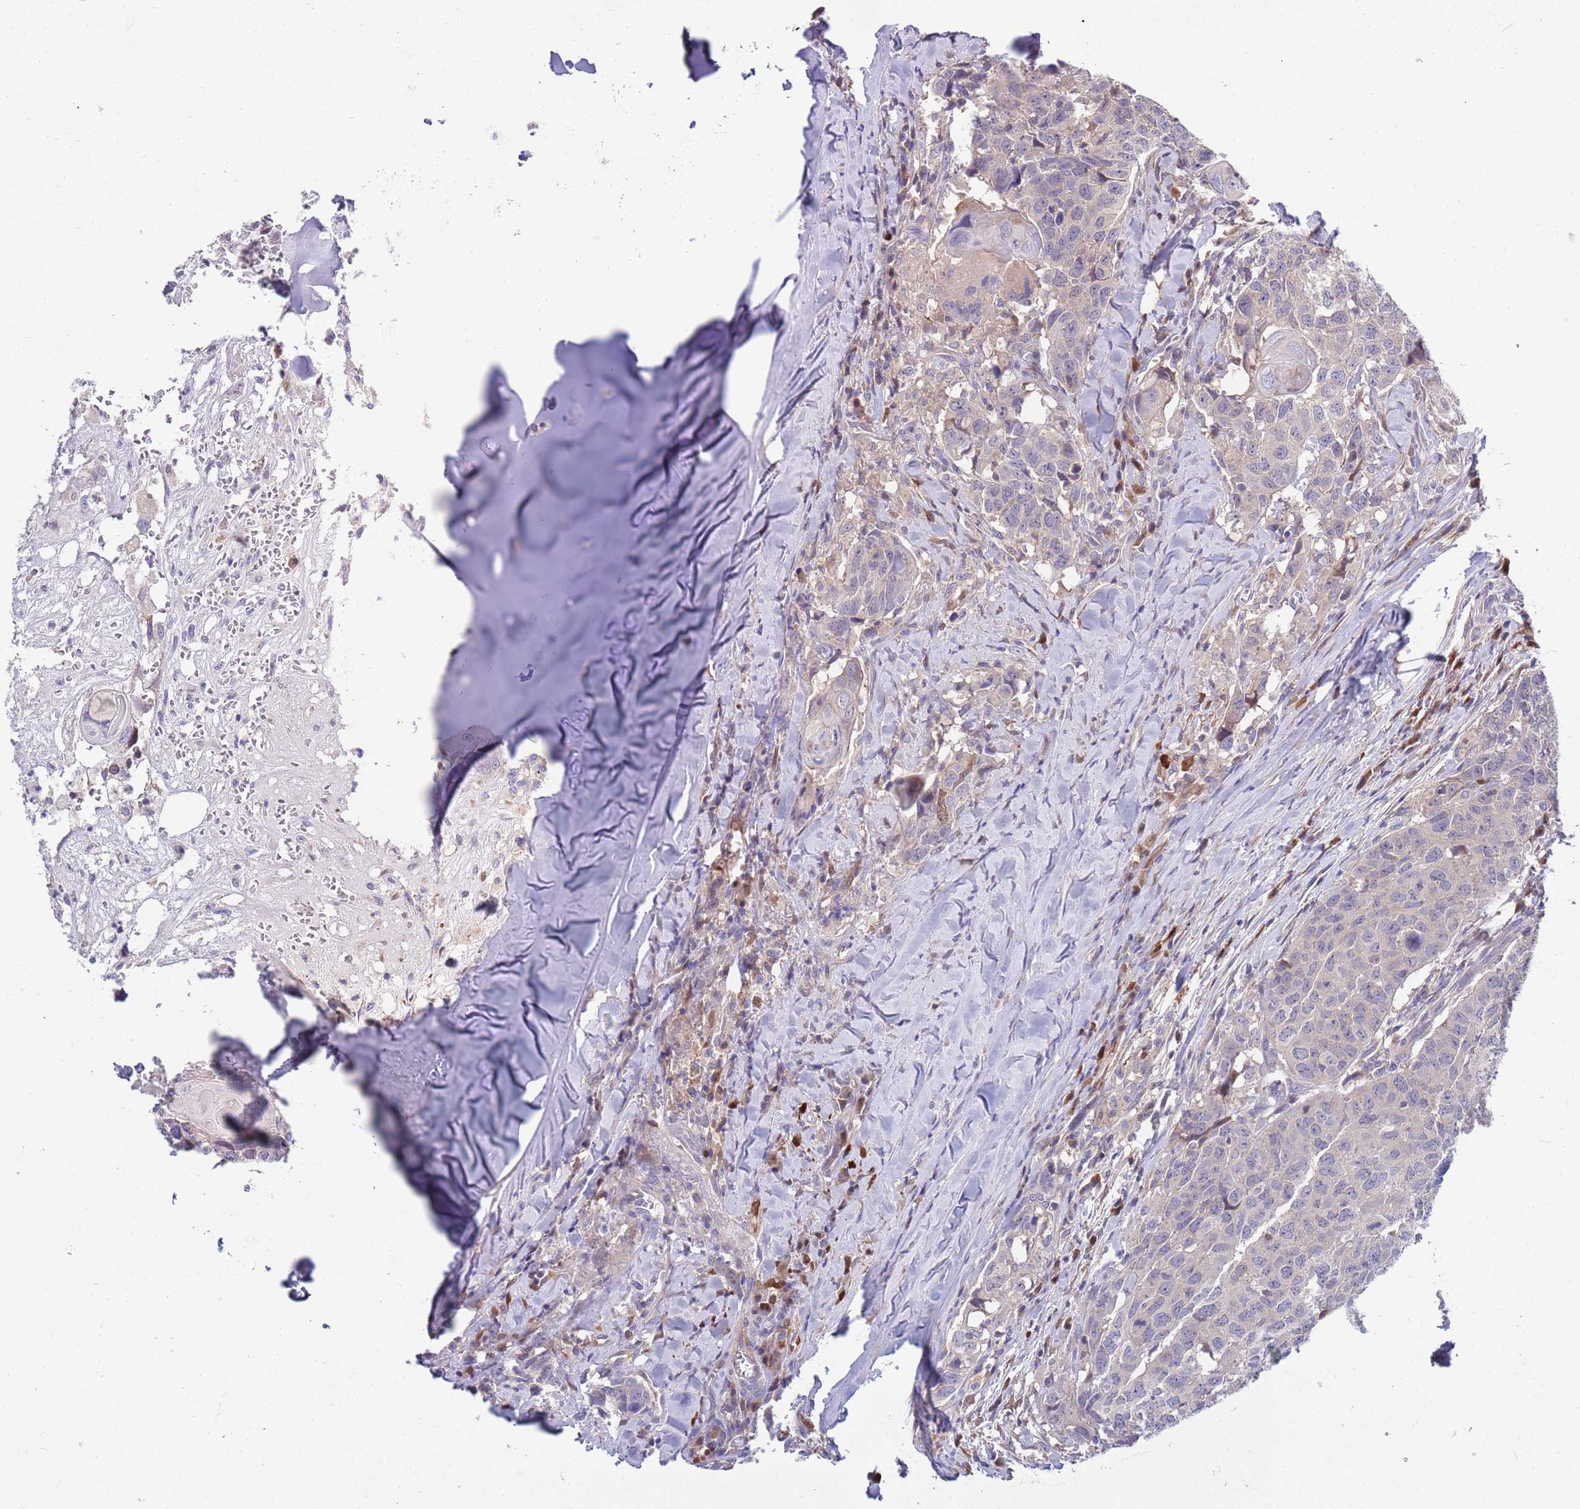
{"staining": {"intensity": "negative", "quantity": "none", "location": "none"}, "tissue": "head and neck cancer", "cell_type": "Tumor cells", "image_type": "cancer", "snomed": [{"axis": "morphology", "description": "Normal tissue, NOS"}, {"axis": "morphology", "description": "Squamous cell carcinoma, NOS"}, {"axis": "topography", "description": "Skeletal muscle"}, {"axis": "topography", "description": "Vascular tissue"}, {"axis": "topography", "description": "Peripheral nerve tissue"}, {"axis": "topography", "description": "Head-Neck"}], "caption": "Tumor cells show no significant protein expression in head and neck cancer.", "gene": "KLHL29", "patient": {"sex": "male", "age": 66}}